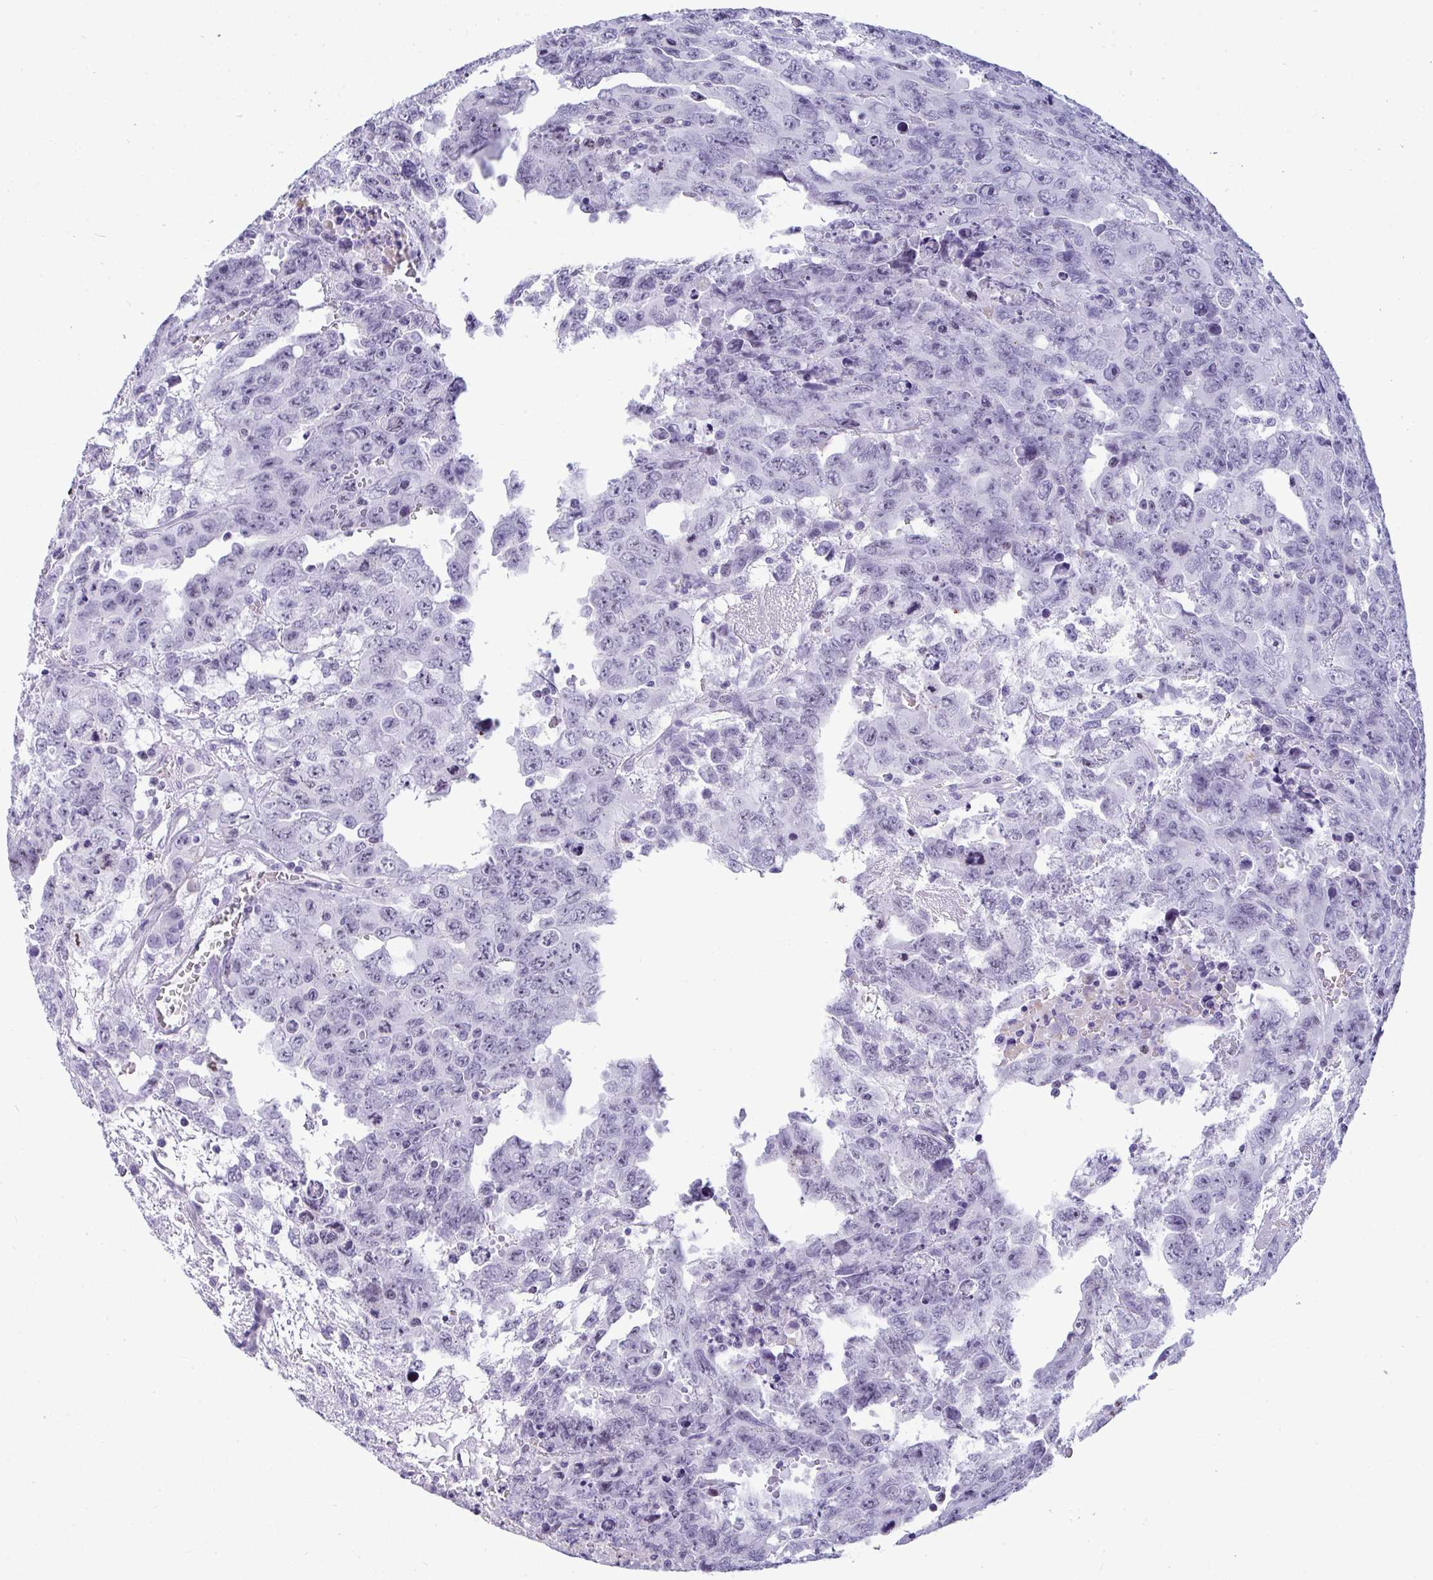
{"staining": {"intensity": "negative", "quantity": "none", "location": "none"}, "tissue": "testis cancer", "cell_type": "Tumor cells", "image_type": "cancer", "snomed": [{"axis": "morphology", "description": "Carcinoma, Embryonal, NOS"}, {"axis": "topography", "description": "Testis"}], "caption": "High power microscopy histopathology image of an immunohistochemistry histopathology image of testis cancer, revealing no significant staining in tumor cells.", "gene": "SUZ12", "patient": {"sex": "male", "age": 24}}